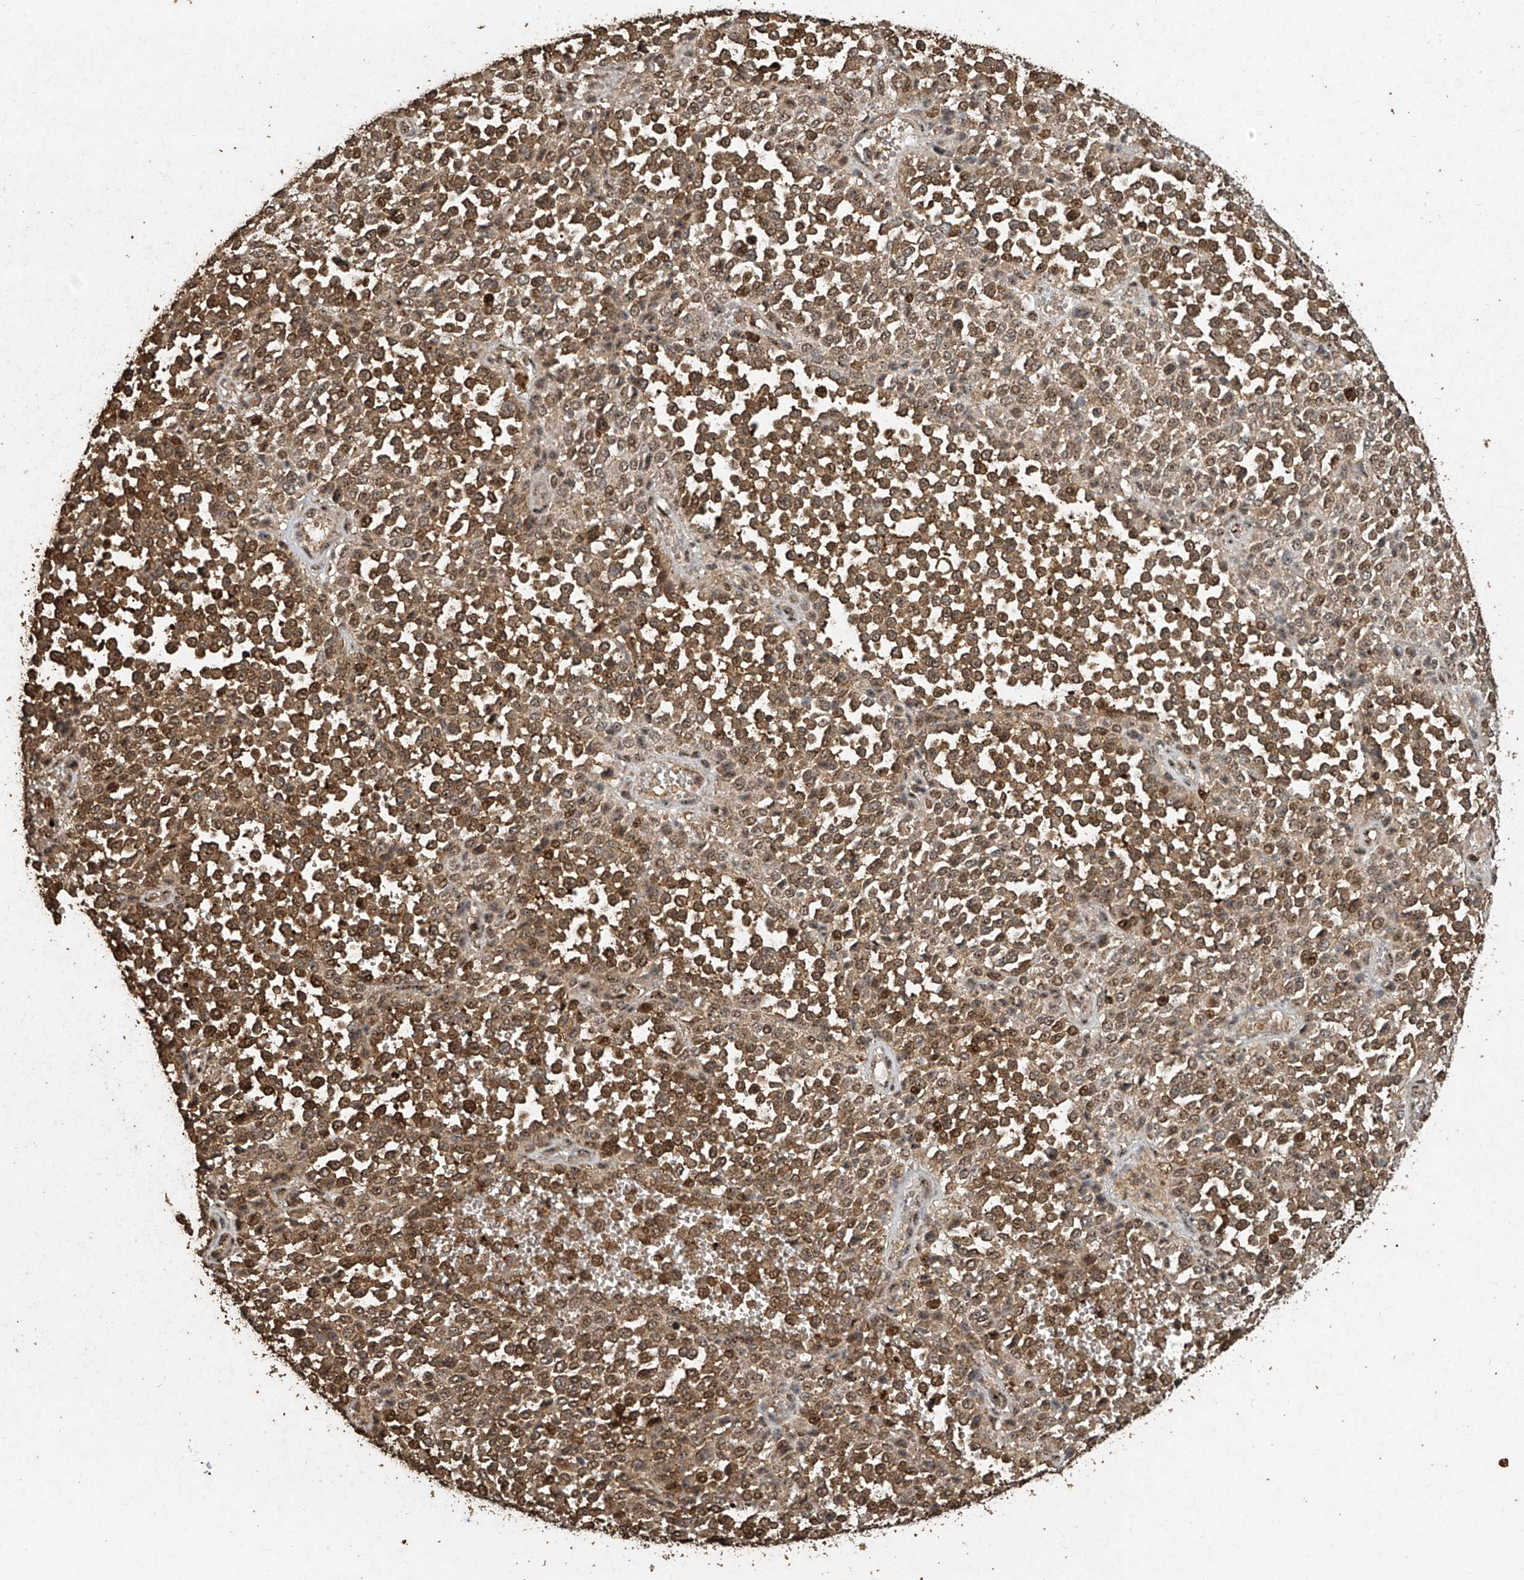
{"staining": {"intensity": "moderate", "quantity": ">75%", "location": "cytoplasmic/membranous,nuclear"}, "tissue": "melanoma", "cell_type": "Tumor cells", "image_type": "cancer", "snomed": [{"axis": "morphology", "description": "Malignant melanoma, Metastatic site"}, {"axis": "topography", "description": "Pancreas"}], "caption": "The immunohistochemical stain labels moderate cytoplasmic/membranous and nuclear staining in tumor cells of malignant melanoma (metastatic site) tissue.", "gene": "ERBB3", "patient": {"sex": "female", "age": 30}}